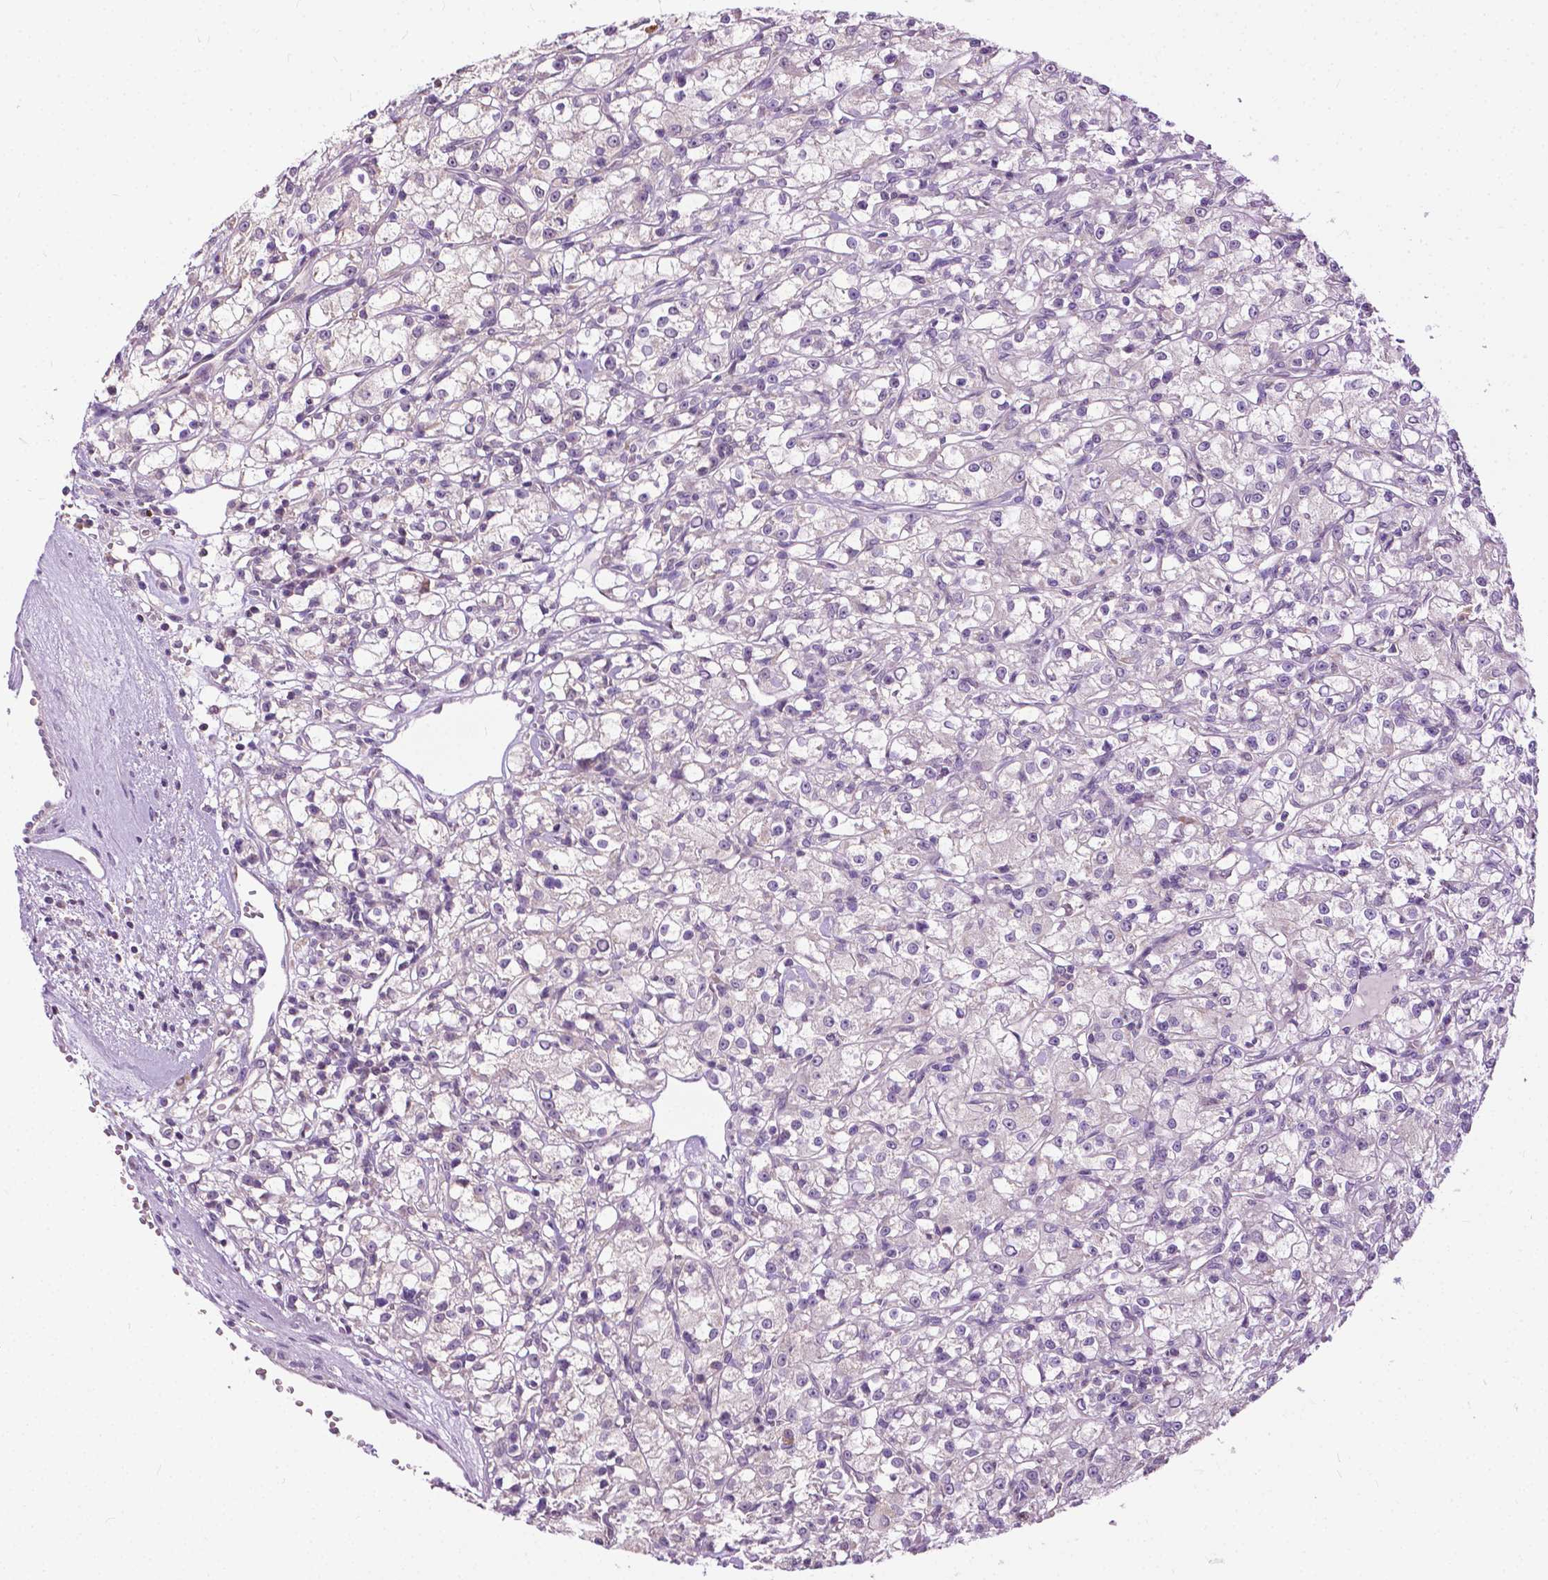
{"staining": {"intensity": "negative", "quantity": "none", "location": "none"}, "tissue": "renal cancer", "cell_type": "Tumor cells", "image_type": "cancer", "snomed": [{"axis": "morphology", "description": "Adenocarcinoma, NOS"}, {"axis": "topography", "description": "Kidney"}], "caption": "IHC micrograph of renal adenocarcinoma stained for a protein (brown), which displays no positivity in tumor cells.", "gene": "TTC9B", "patient": {"sex": "female", "age": 59}}